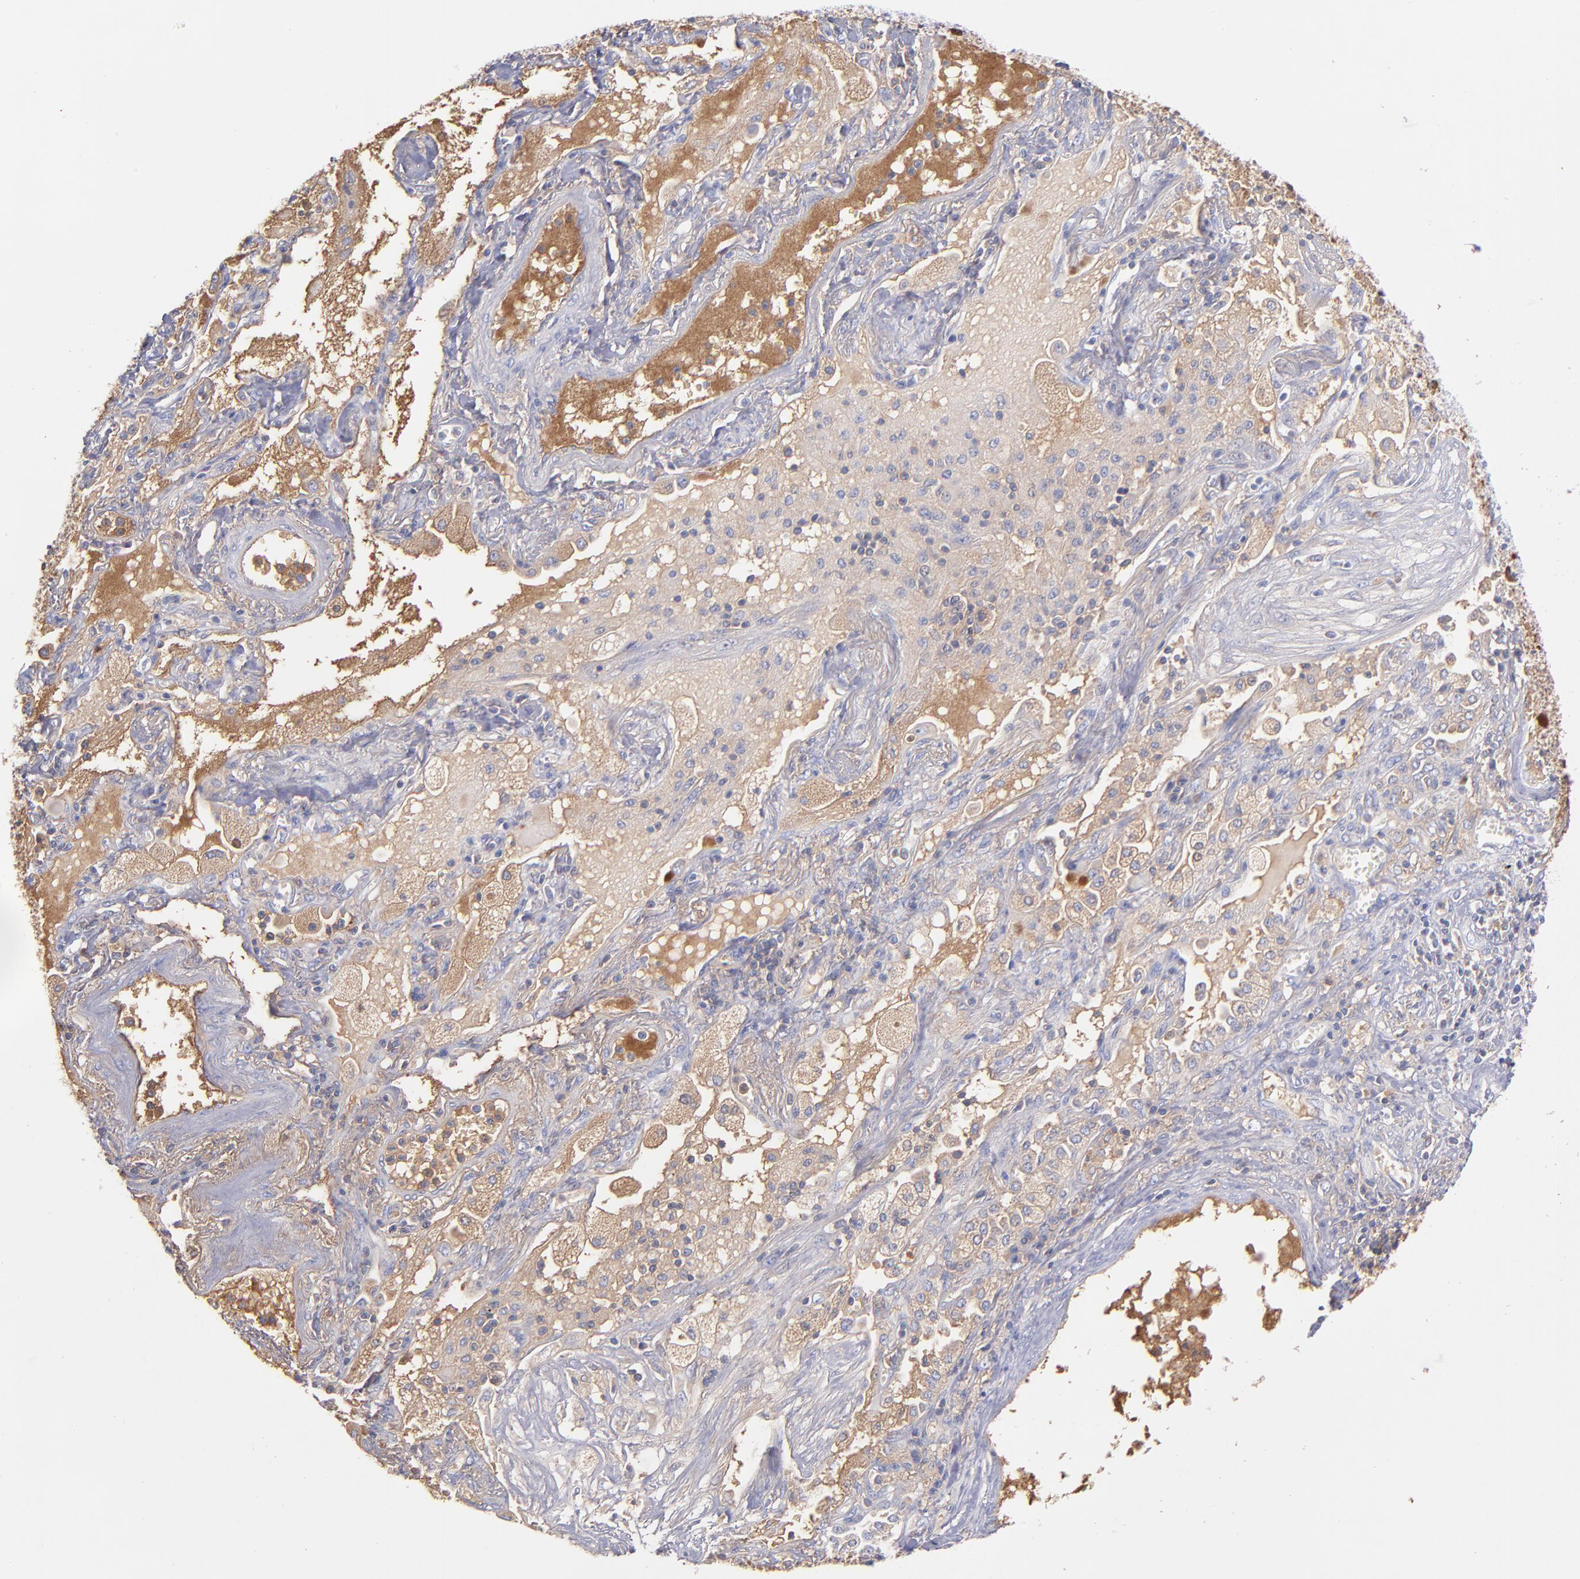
{"staining": {"intensity": "weak", "quantity": "25%-75%", "location": "cytoplasmic/membranous"}, "tissue": "lung cancer", "cell_type": "Tumor cells", "image_type": "cancer", "snomed": [{"axis": "morphology", "description": "Squamous cell carcinoma, NOS"}, {"axis": "topography", "description": "Lung"}], "caption": "The image demonstrates a brown stain indicating the presence of a protein in the cytoplasmic/membranous of tumor cells in squamous cell carcinoma (lung).", "gene": "HP", "patient": {"sex": "female", "age": 76}}